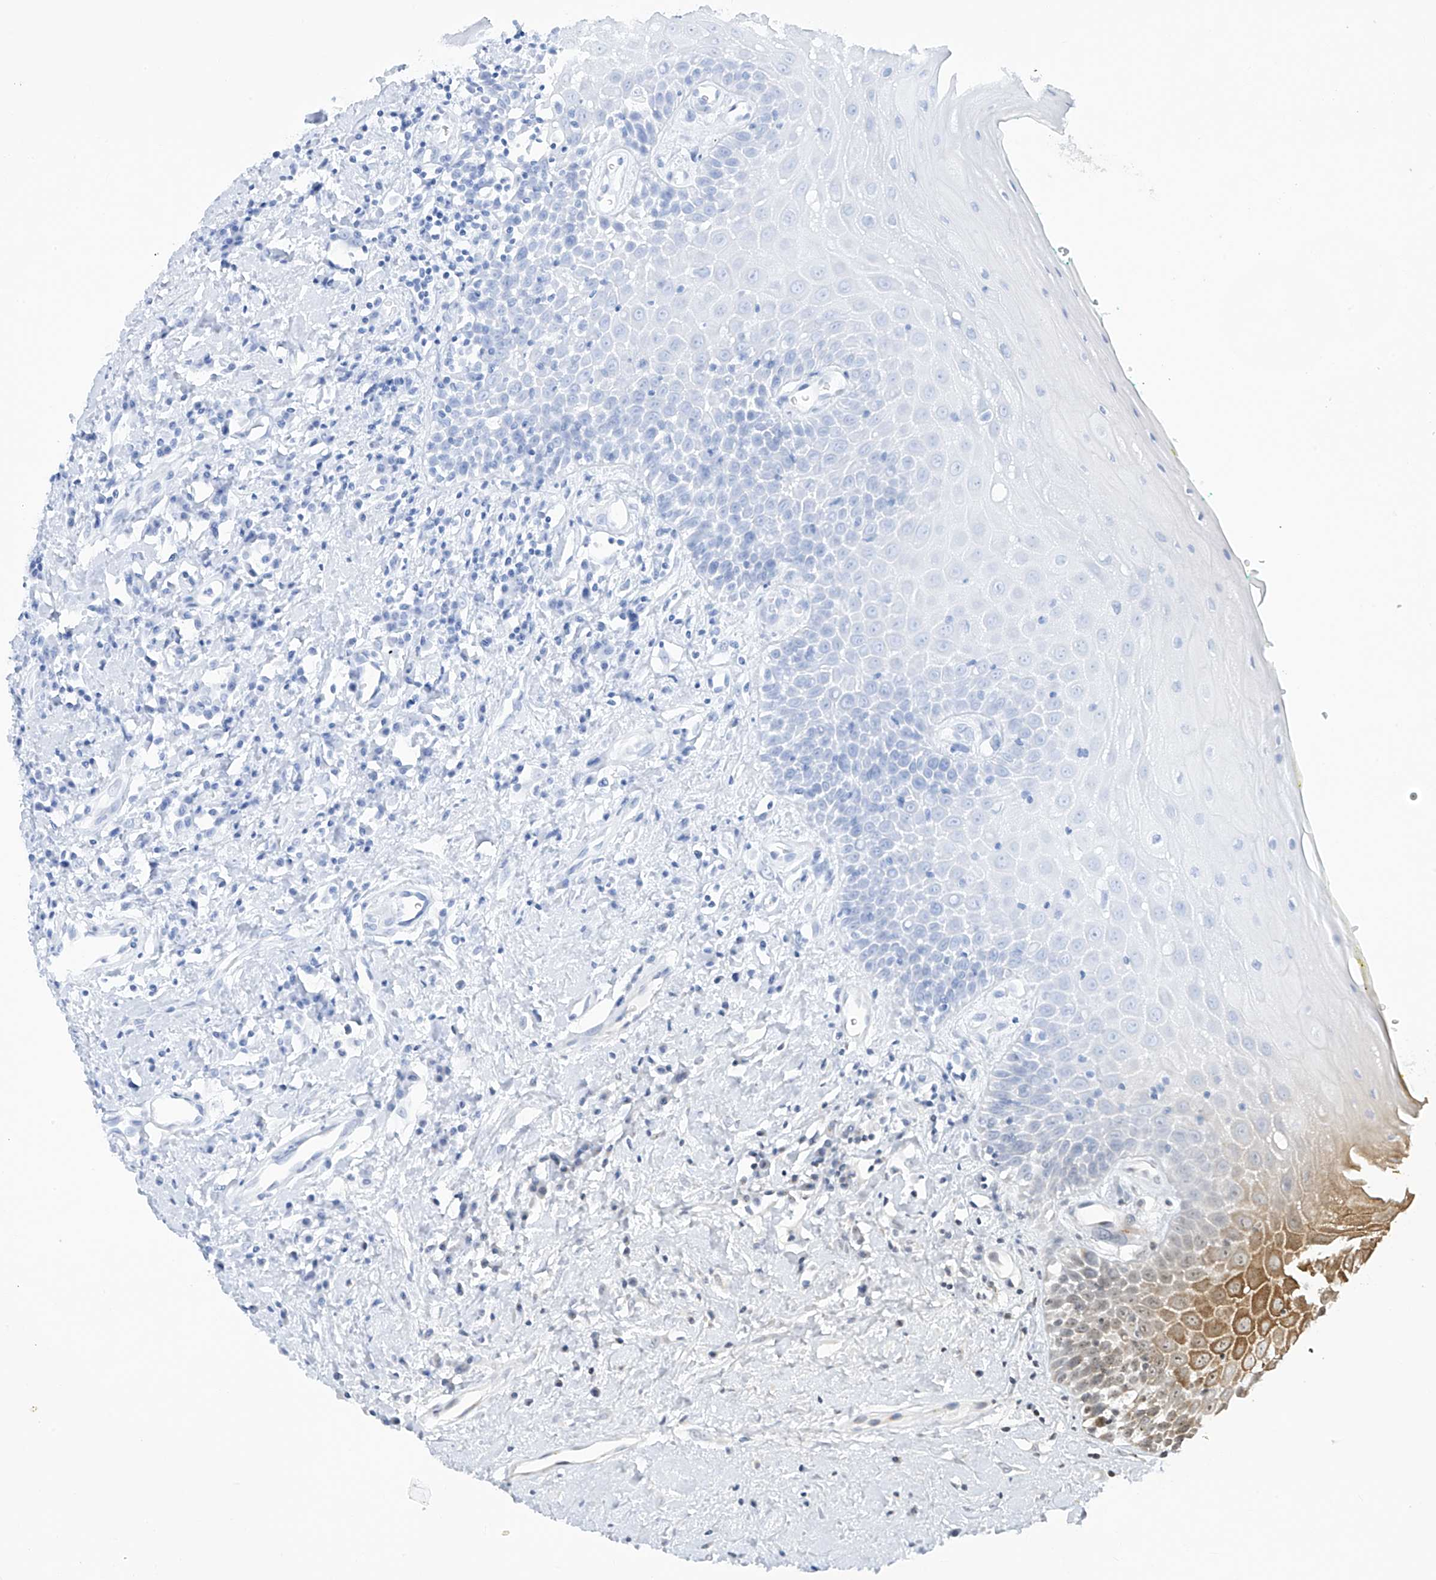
{"staining": {"intensity": "weak", "quantity": "<25%", "location": "cytoplasmic/membranous"}, "tissue": "oral mucosa", "cell_type": "Squamous epithelial cells", "image_type": "normal", "snomed": [{"axis": "morphology", "description": "Normal tissue, NOS"}, {"axis": "morphology", "description": "Squamous cell carcinoma, NOS"}, {"axis": "topography", "description": "Oral tissue"}, {"axis": "topography", "description": "Head-Neck"}], "caption": "Immunohistochemistry (IHC) of benign oral mucosa displays no expression in squamous epithelial cells. (DAB (3,3'-diaminobenzidine) immunohistochemistry (IHC) visualized using brightfield microscopy, high magnification).", "gene": "VMP1", "patient": {"sex": "female", "age": 70}}